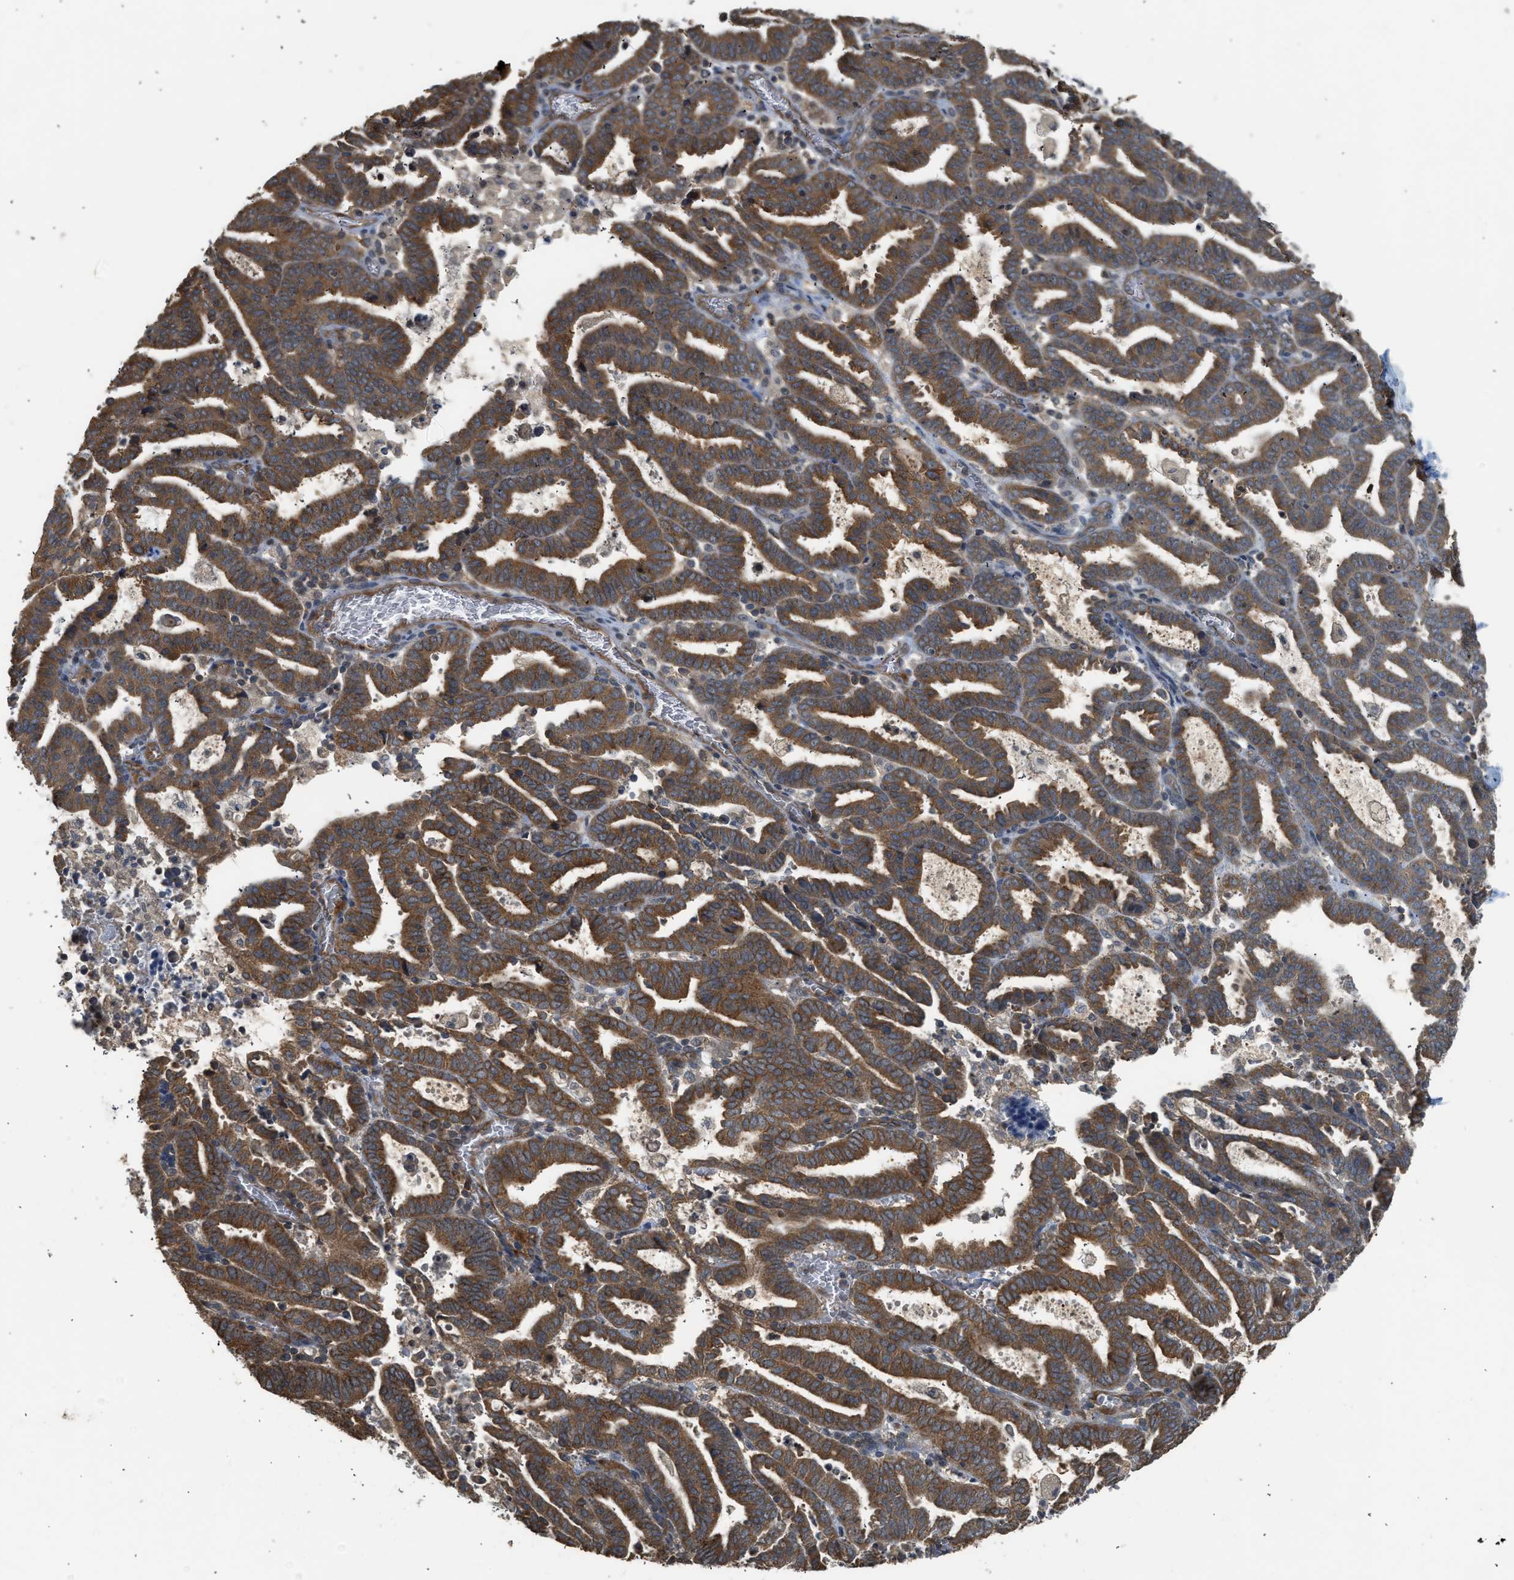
{"staining": {"intensity": "strong", "quantity": ">75%", "location": "cytoplasmic/membranous"}, "tissue": "endometrial cancer", "cell_type": "Tumor cells", "image_type": "cancer", "snomed": [{"axis": "morphology", "description": "Adenocarcinoma, NOS"}, {"axis": "topography", "description": "Uterus"}], "caption": "Immunohistochemistry (IHC) of endometrial cancer reveals high levels of strong cytoplasmic/membranous positivity in about >75% of tumor cells. (Stains: DAB in brown, nuclei in blue, Microscopy: brightfield microscopy at high magnification).", "gene": "HIP1R", "patient": {"sex": "female", "age": 83}}